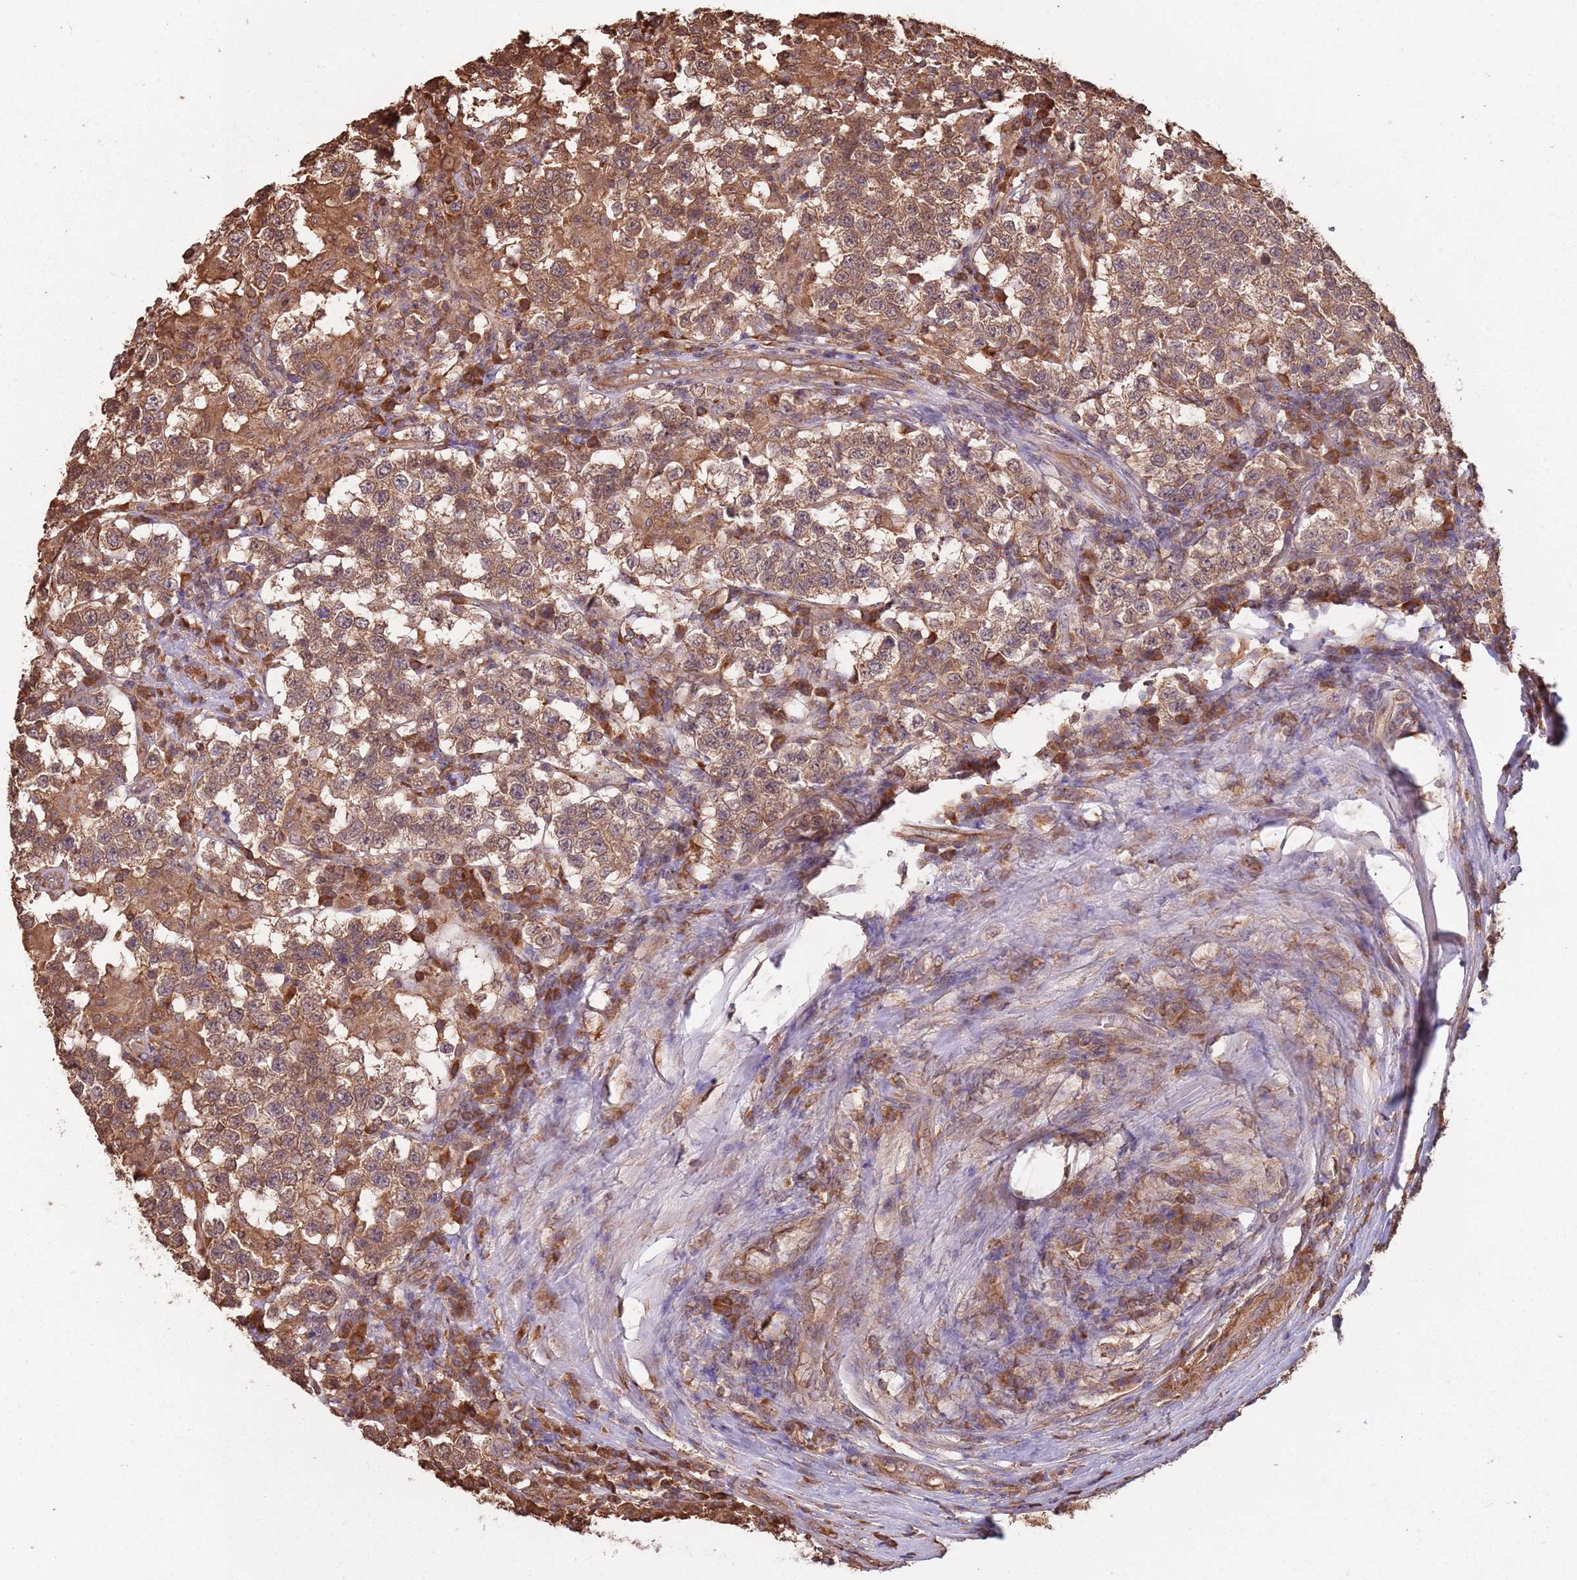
{"staining": {"intensity": "moderate", "quantity": ">75%", "location": "cytoplasmic/membranous"}, "tissue": "testis cancer", "cell_type": "Tumor cells", "image_type": "cancer", "snomed": [{"axis": "morphology", "description": "Seminoma, NOS"}, {"axis": "morphology", "description": "Carcinoma, Embryonal, NOS"}, {"axis": "topography", "description": "Testis"}], "caption": "Immunohistochemical staining of human testis seminoma displays medium levels of moderate cytoplasmic/membranous protein staining in approximately >75% of tumor cells. (brown staining indicates protein expression, while blue staining denotes nuclei).", "gene": "COG4", "patient": {"sex": "male", "age": 41}}